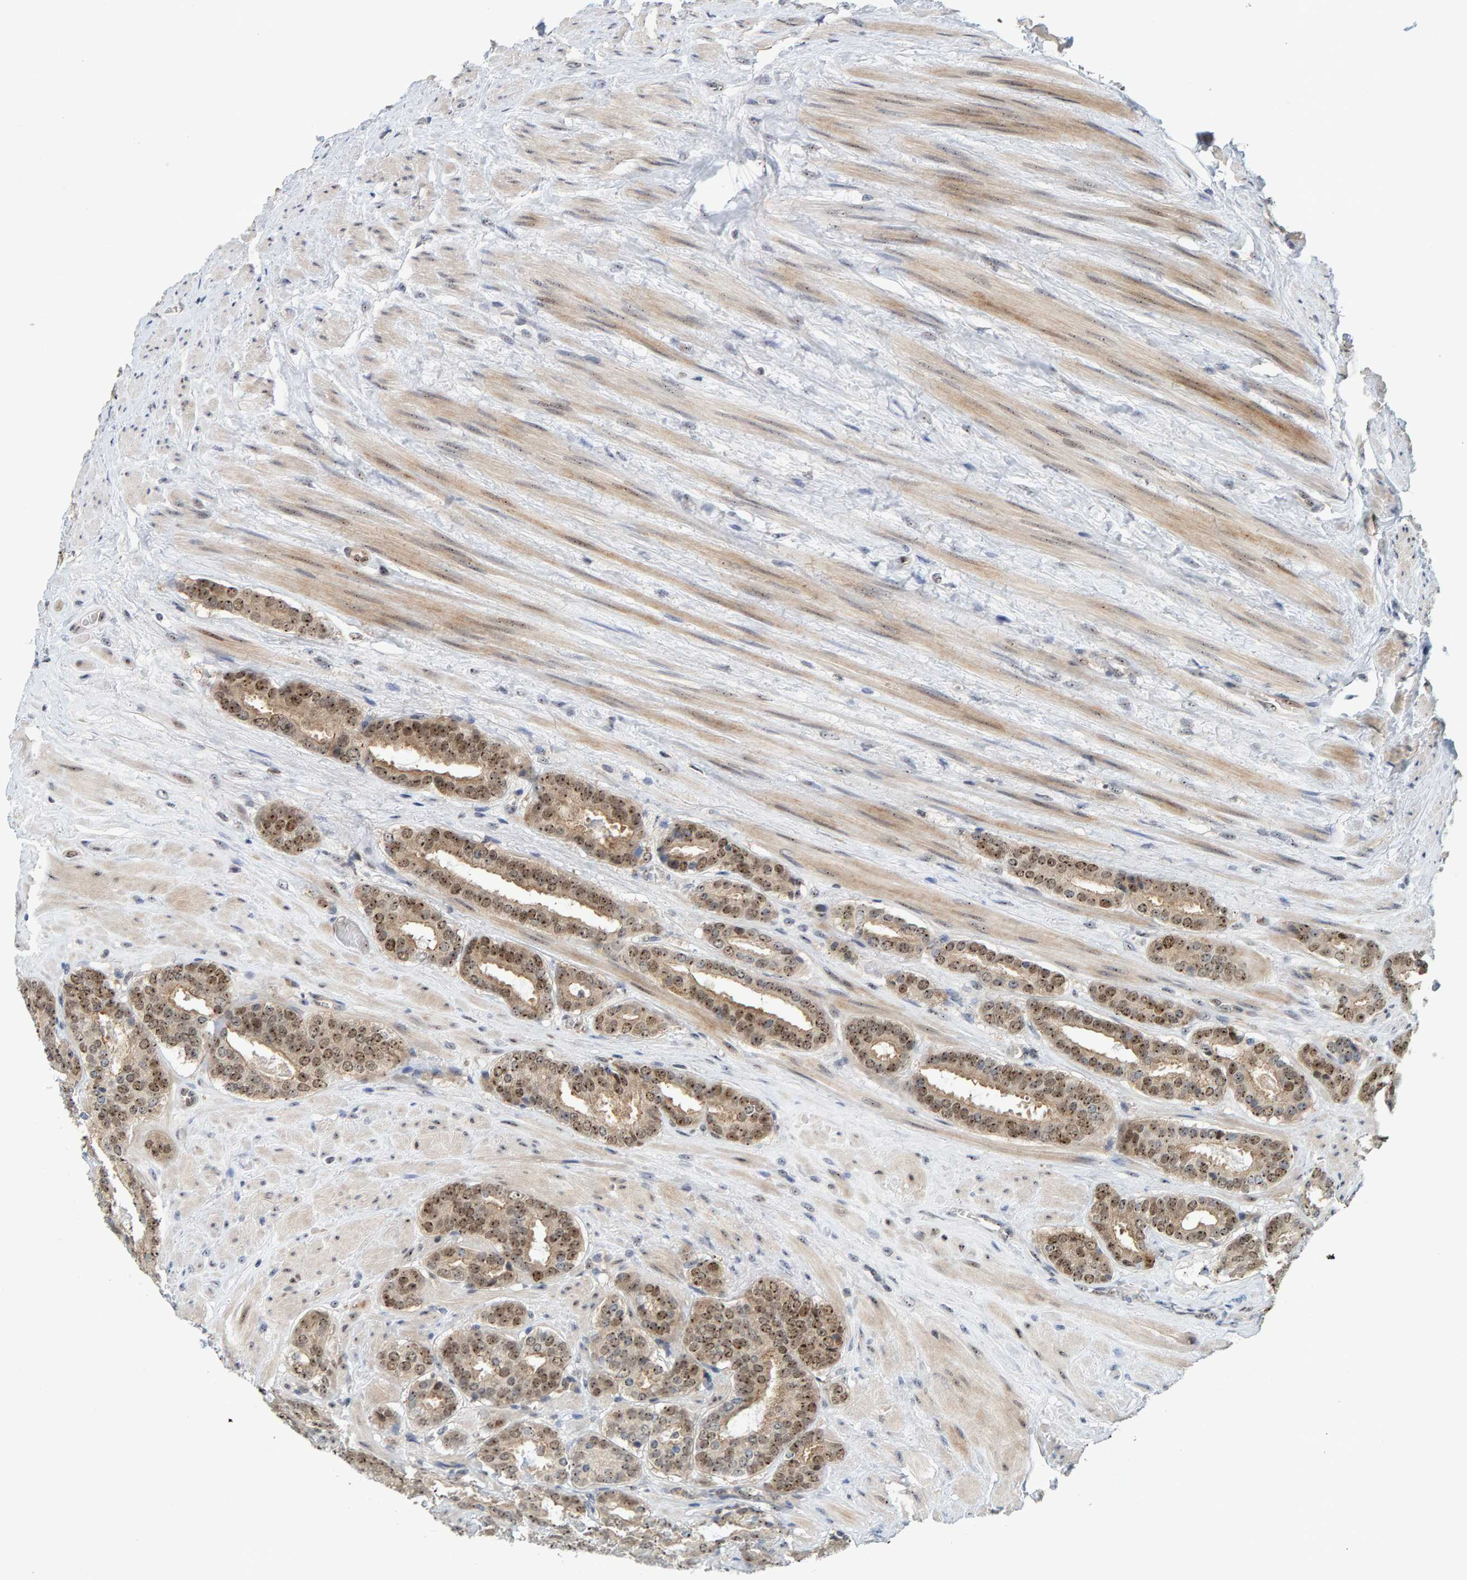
{"staining": {"intensity": "moderate", "quantity": ">75%", "location": "cytoplasmic/membranous,nuclear"}, "tissue": "prostate cancer", "cell_type": "Tumor cells", "image_type": "cancer", "snomed": [{"axis": "morphology", "description": "Adenocarcinoma, Low grade"}, {"axis": "topography", "description": "Prostate"}], "caption": "This is an image of IHC staining of low-grade adenocarcinoma (prostate), which shows moderate staining in the cytoplasmic/membranous and nuclear of tumor cells.", "gene": "POLR1E", "patient": {"sex": "male", "age": 69}}